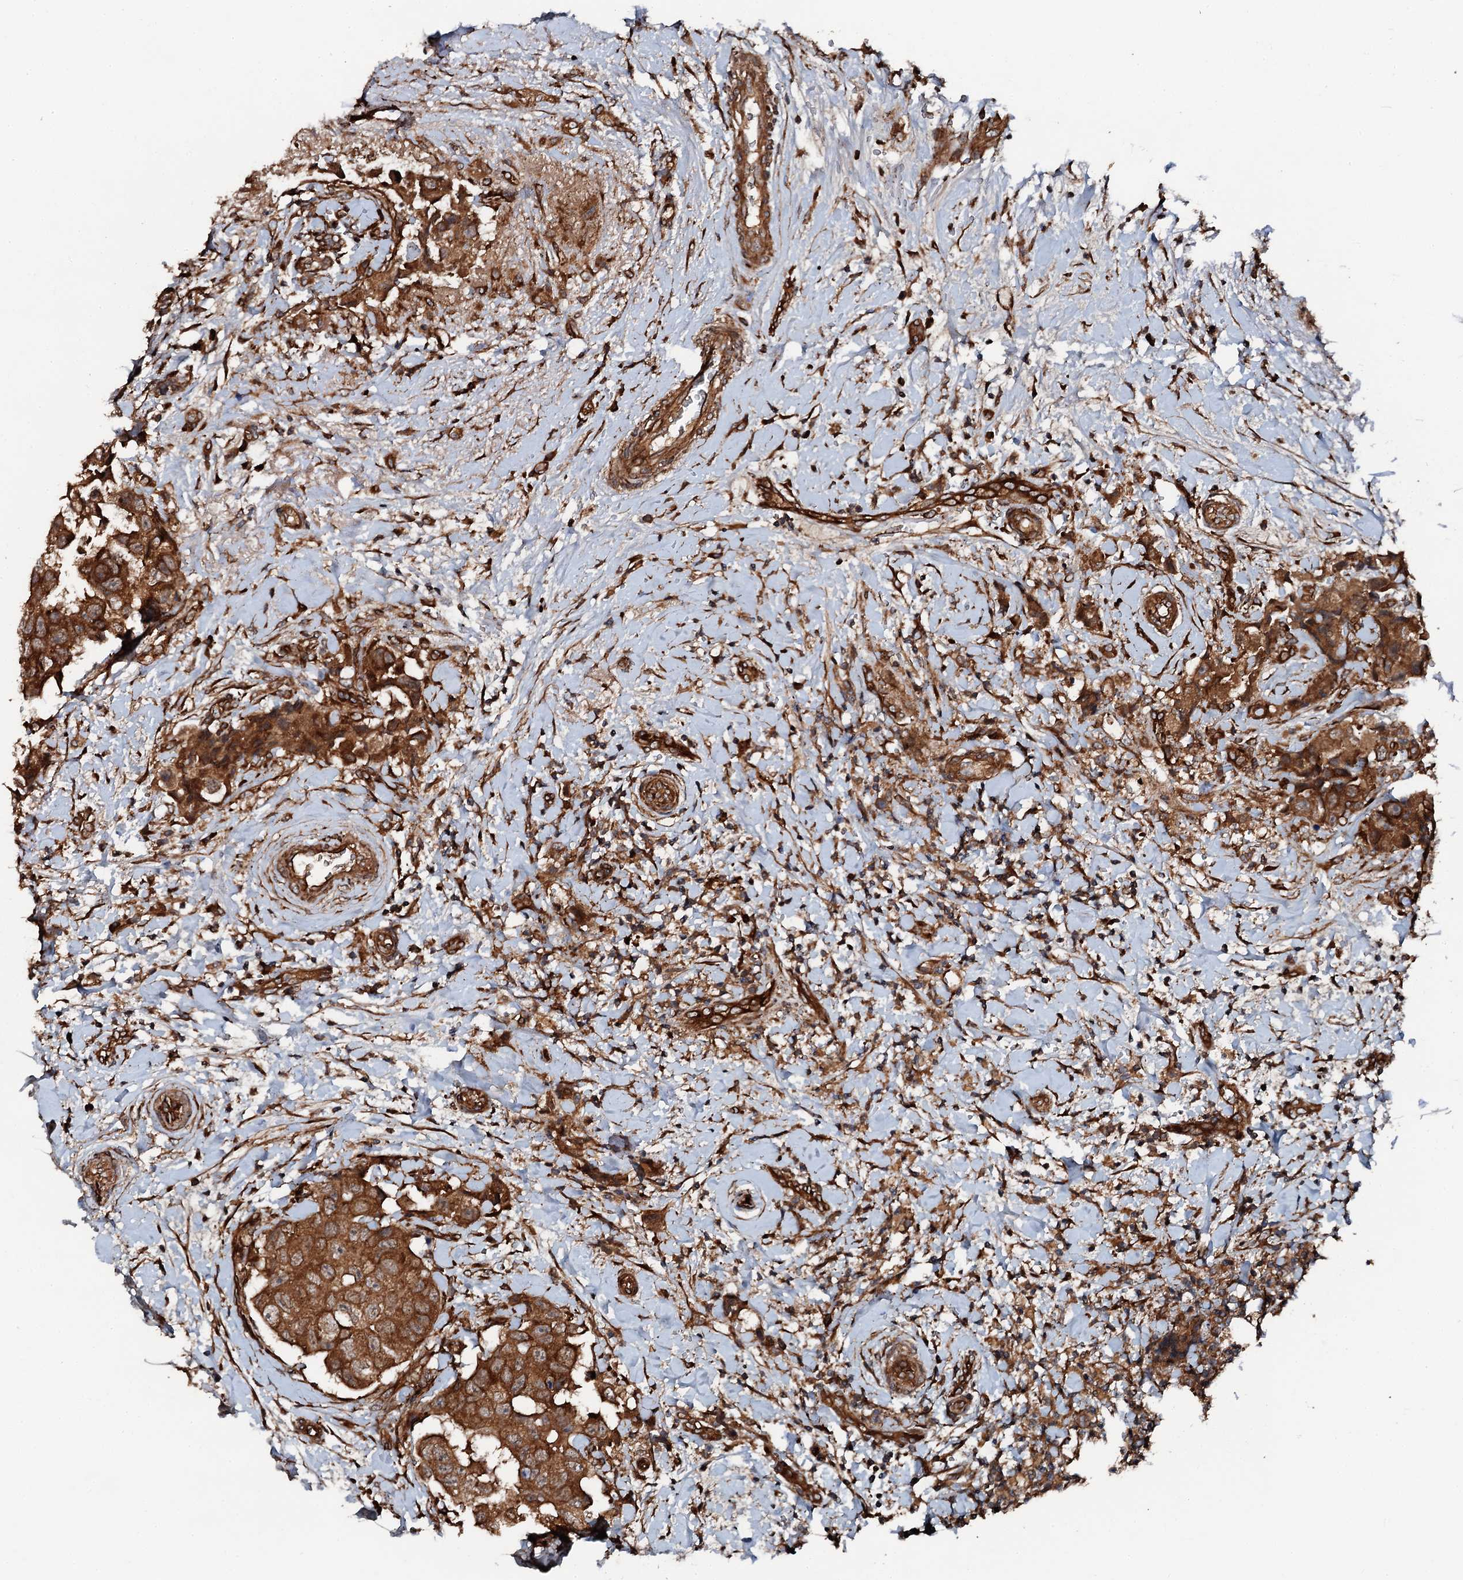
{"staining": {"intensity": "strong", "quantity": ">75%", "location": "cytoplasmic/membranous"}, "tissue": "breast cancer", "cell_type": "Tumor cells", "image_type": "cancer", "snomed": [{"axis": "morphology", "description": "Normal tissue, NOS"}, {"axis": "morphology", "description": "Duct carcinoma"}, {"axis": "topography", "description": "Breast"}], "caption": "Immunohistochemical staining of breast cancer reveals high levels of strong cytoplasmic/membranous staining in approximately >75% of tumor cells. (DAB = brown stain, brightfield microscopy at high magnification).", "gene": "FLYWCH1", "patient": {"sex": "female", "age": 62}}